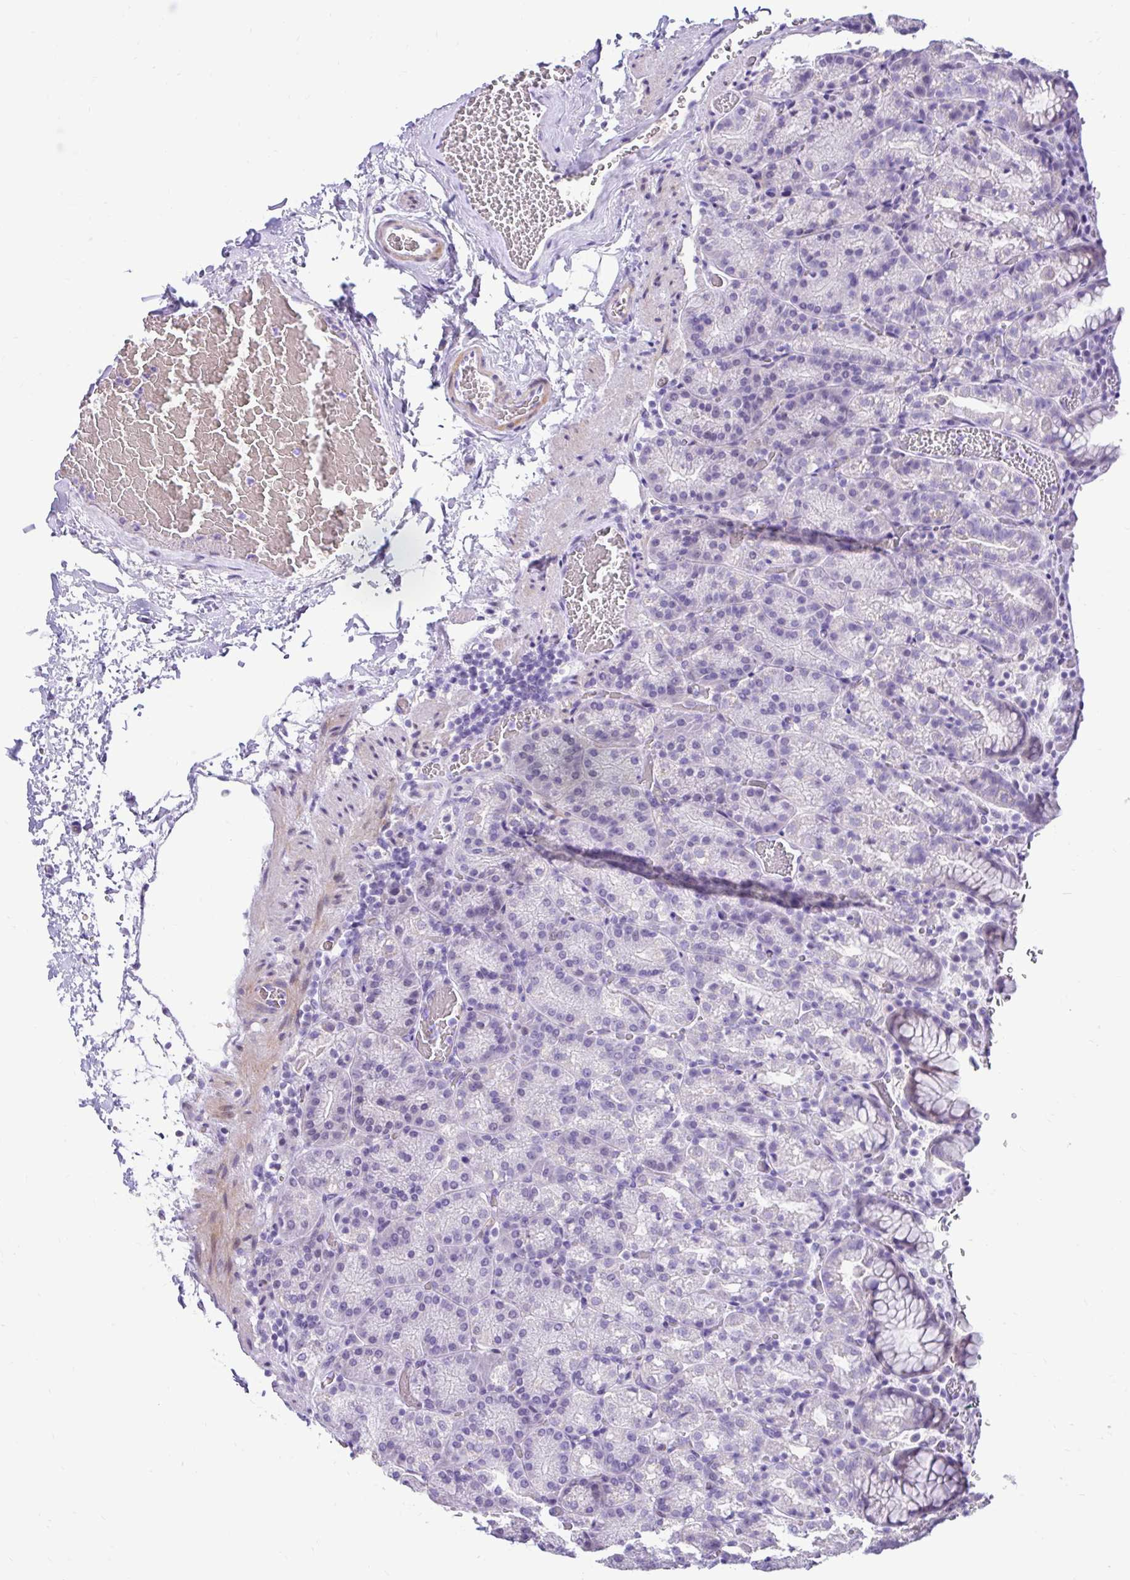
{"staining": {"intensity": "weak", "quantity": "<25%", "location": "cytoplasmic/membranous,nuclear"}, "tissue": "stomach", "cell_type": "Glandular cells", "image_type": "normal", "snomed": [{"axis": "morphology", "description": "Normal tissue, NOS"}, {"axis": "topography", "description": "Stomach, upper"}], "caption": "IHC micrograph of normal stomach stained for a protein (brown), which displays no positivity in glandular cells.", "gene": "NHLH2", "patient": {"sex": "female", "age": 81}}